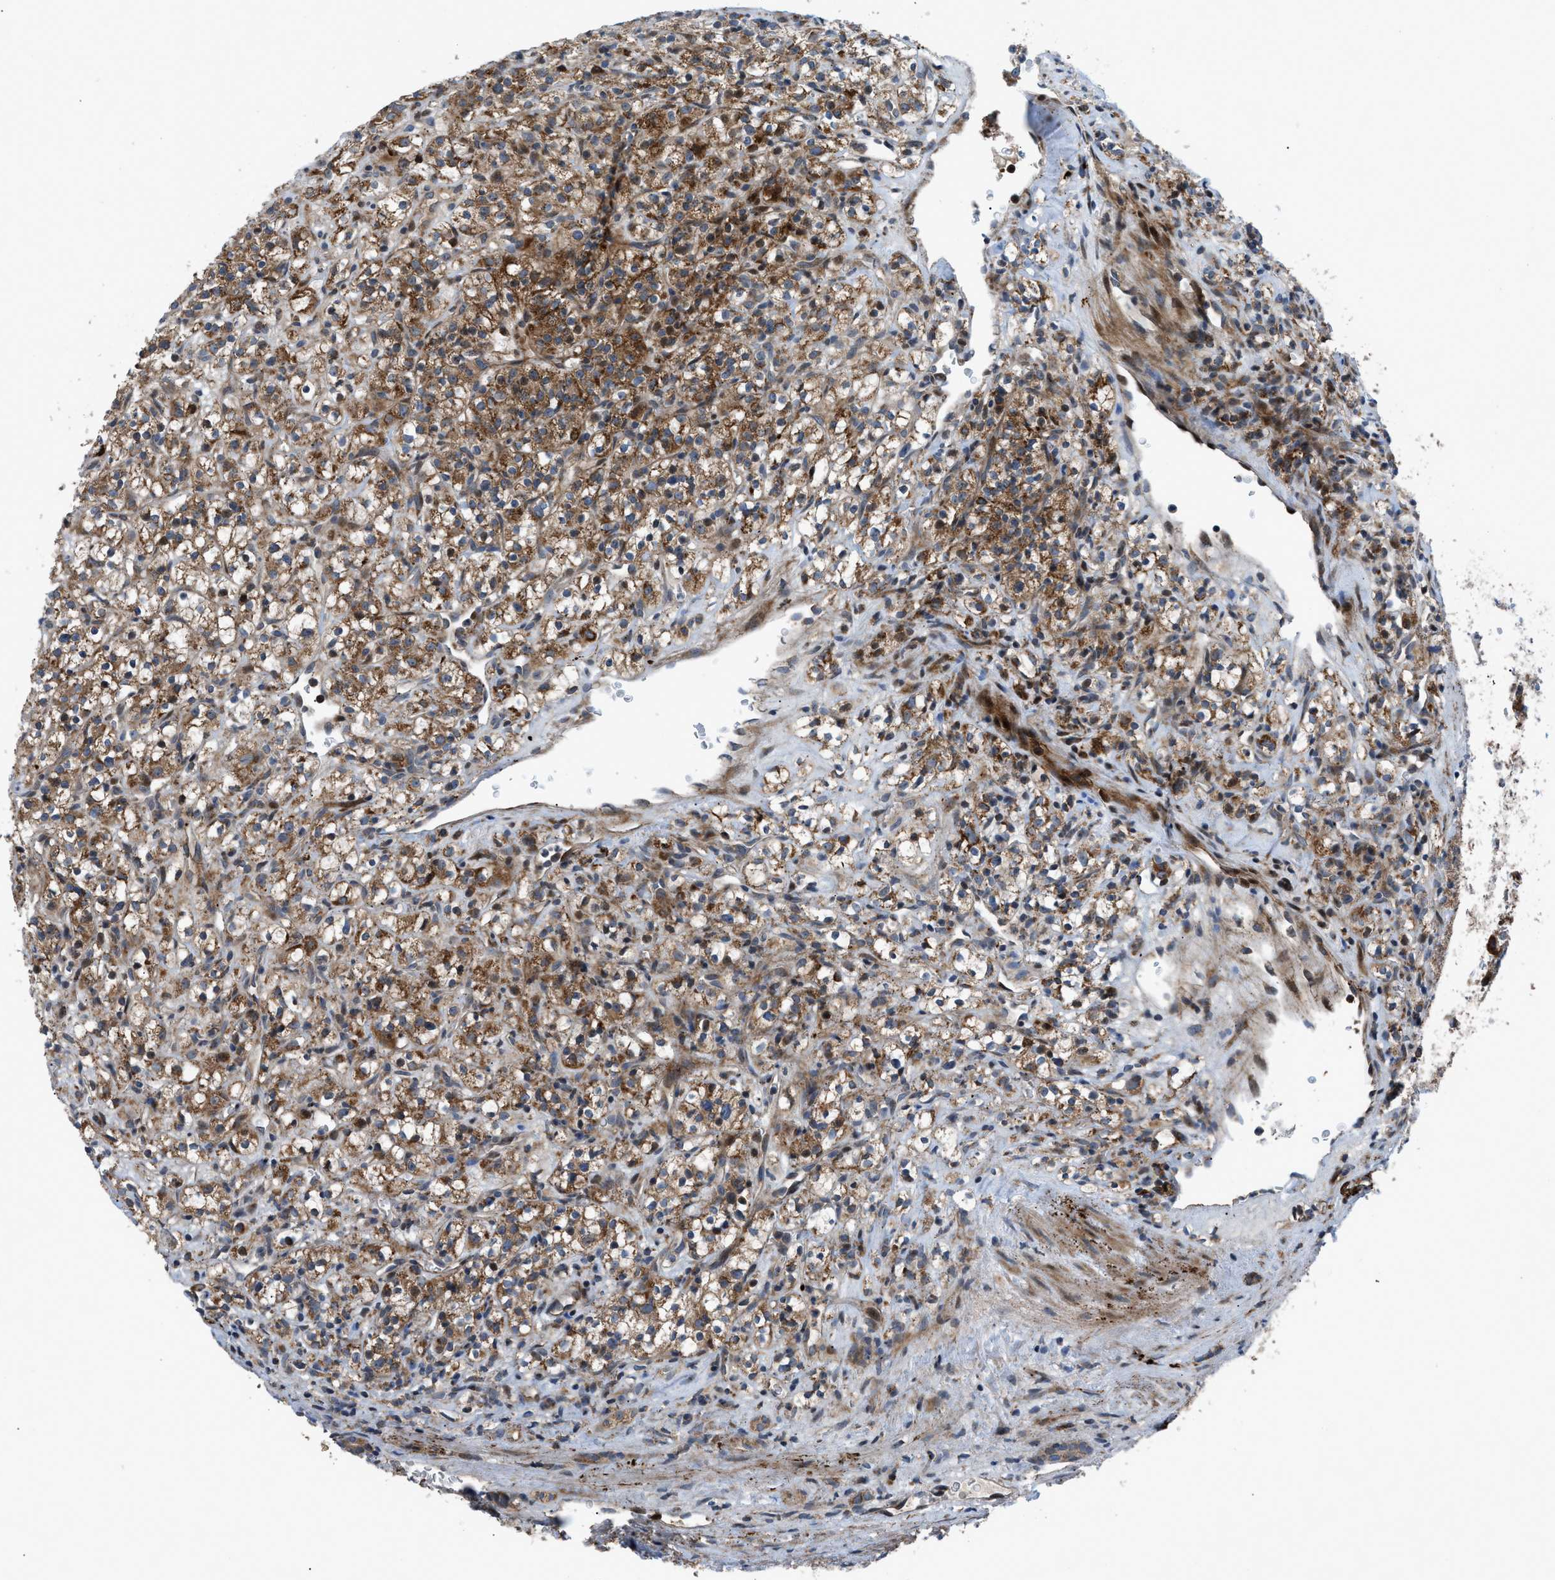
{"staining": {"intensity": "moderate", "quantity": ">75%", "location": "cytoplasmic/membranous"}, "tissue": "renal cancer", "cell_type": "Tumor cells", "image_type": "cancer", "snomed": [{"axis": "morphology", "description": "Normal tissue, NOS"}, {"axis": "morphology", "description": "Adenocarcinoma, NOS"}, {"axis": "topography", "description": "Kidney"}], "caption": "An immunohistochemistry (IHC) micrograph of tumor tissue is shown. Protein staining in brown labels moderate cytoplasmic/membranous positivity in renal cancer within tumor cells.", "gene": "AP3M2", "patient": {"sex": "female", "age": 72}}